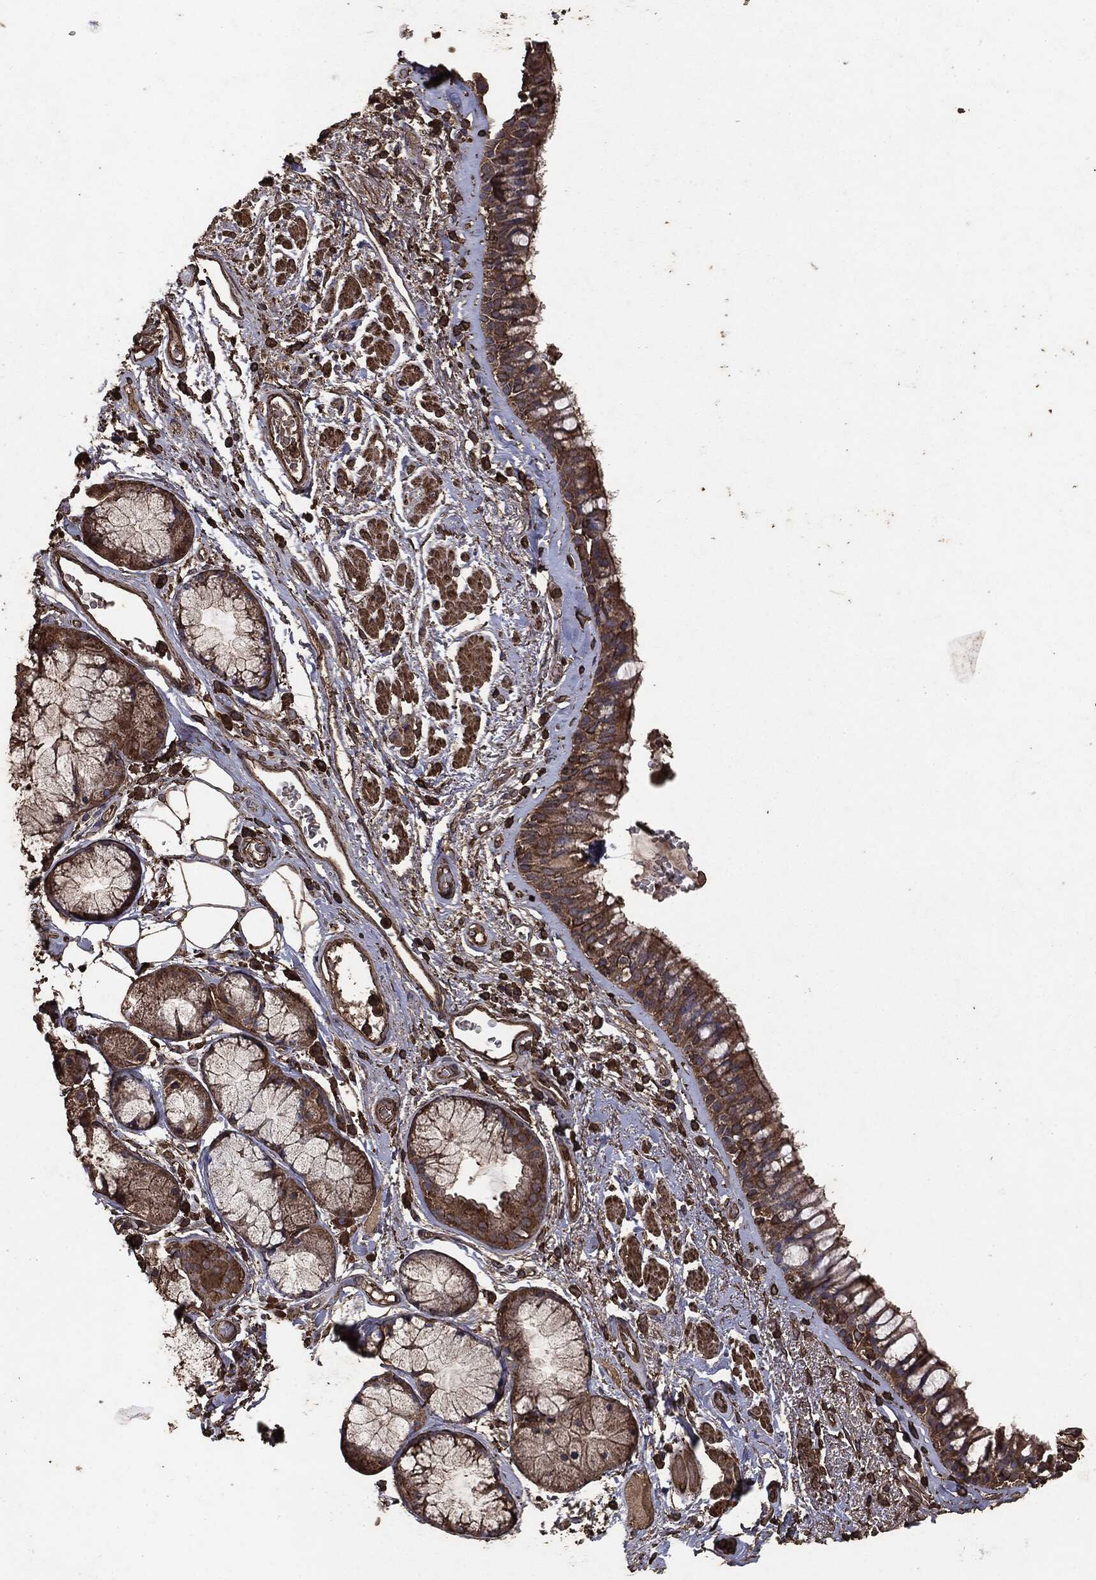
{"staining": {"intensity": "moderate", "quantity": ">75%", "location": "cytoplasmic/membranous"}, "tissue": "bronchus", "cell_type": "Respiratory epithelial cells", "image_type": "normal", "snomed": [{"axis": "morphology", "description": "Normal tissue, NOS"}, {"axis": "topography", "description": "Bronchus"}], "caption": "Respiratory epithelial cells demonstrate moderate cytoplasmic/membranous positivity in about >75% of cells in benign bronchus. Immunohistochemistry stains the protein of interest in brown and the nuclei are stained blue.", "gene": "MTOR", "patient": {"sex": "male", "age": 82}}